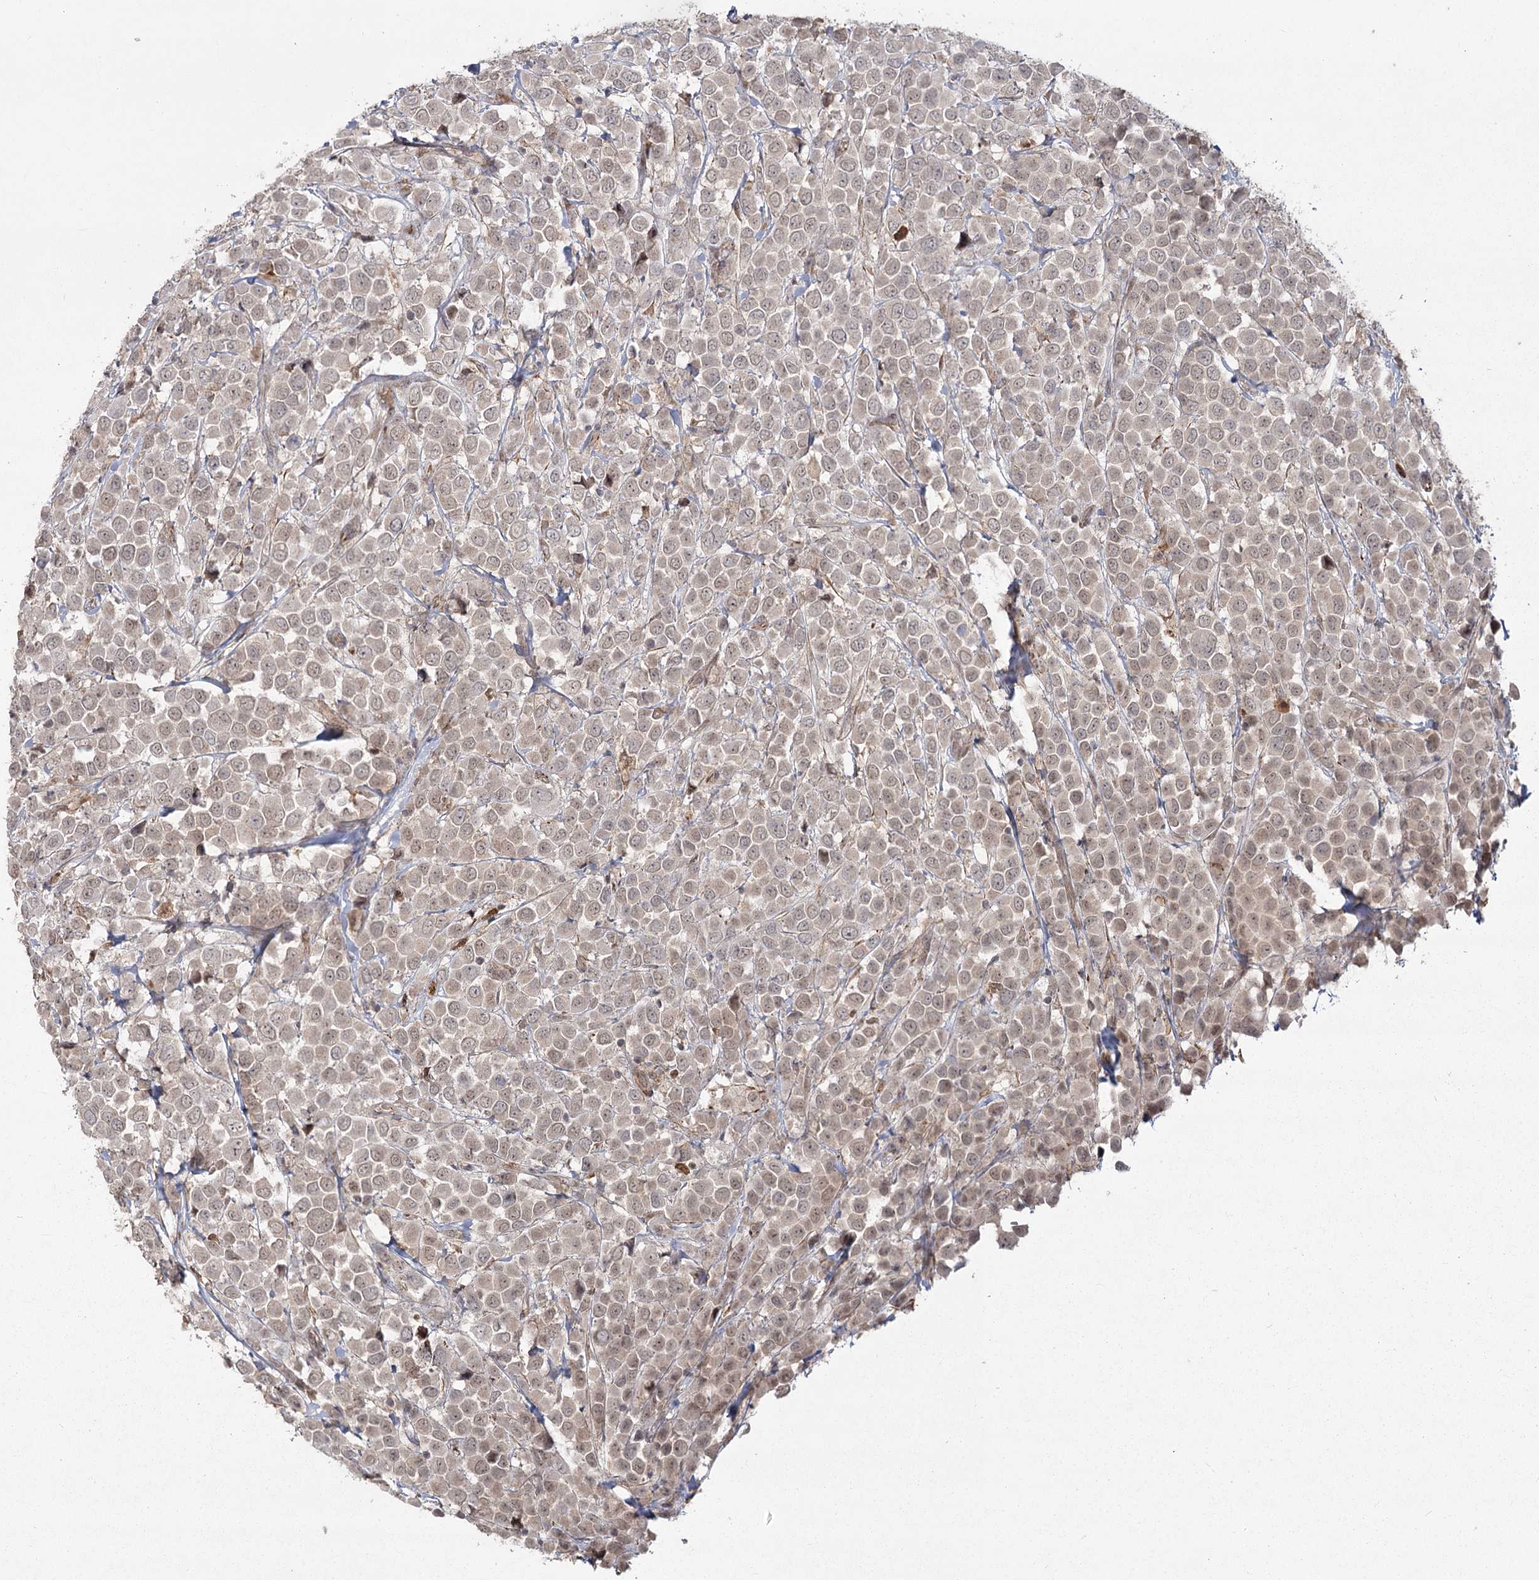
{"staining": {"intensity": "weak", "quantity": ">75%", "location": "cytoplasmic/membranous,nuclear"}, "tissue": "breast cancer", "cell_type": "Tumor cells", "image_type": "cancer", "snomed": [{"axis": "morphology", "description": "Duct carcinoma"}, {"axis": "topography", "description": "Breast"}], "caption": "The histopathology image displays a brown stain indicating the presence of a protein in the cytoplasmic/membranous and nuclear of tumor cells in infiltrating ductal carcinoma (breast).", "gene": "AP2M1", "patient": {"sex": "female", "age": 61}}